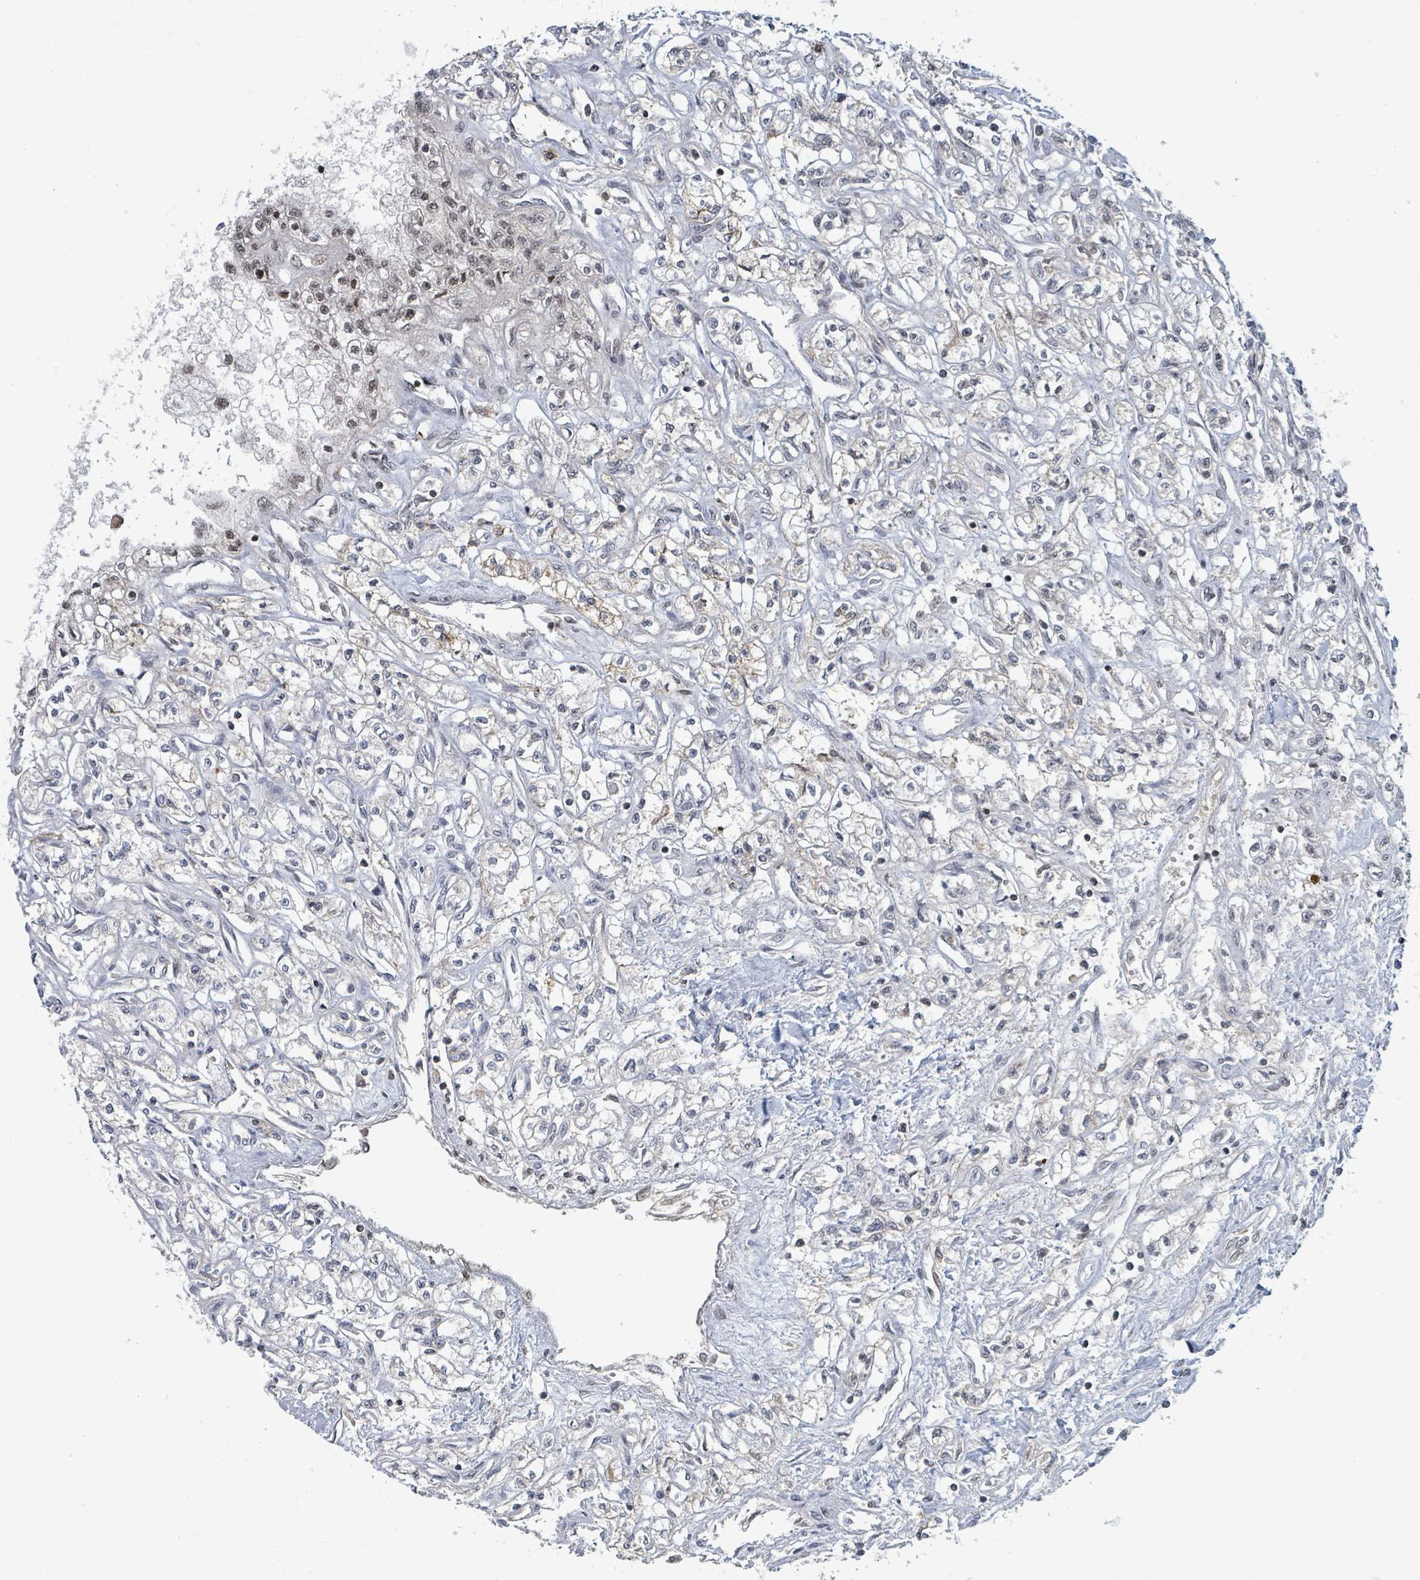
{"staining": {"intensity": "negative", "quantity": "none", "location": "none"}, "tissue": "renal cancer", "cell_type": "Tumor cells", "image_type": "cancer", "snomed": [{"axis": "morphology", "description": "Adenocarcinoma, NOS"}, {"axis": "topography", "description": "Kidney"}], "caption": "A high-resolution photomicrograph shows IHC staining of adenocarcinoma (renal), which reveals no significant staining in tumor cells.", "gene": "TNFRSF14", "patient": {"sex": "male", "age": 56}}